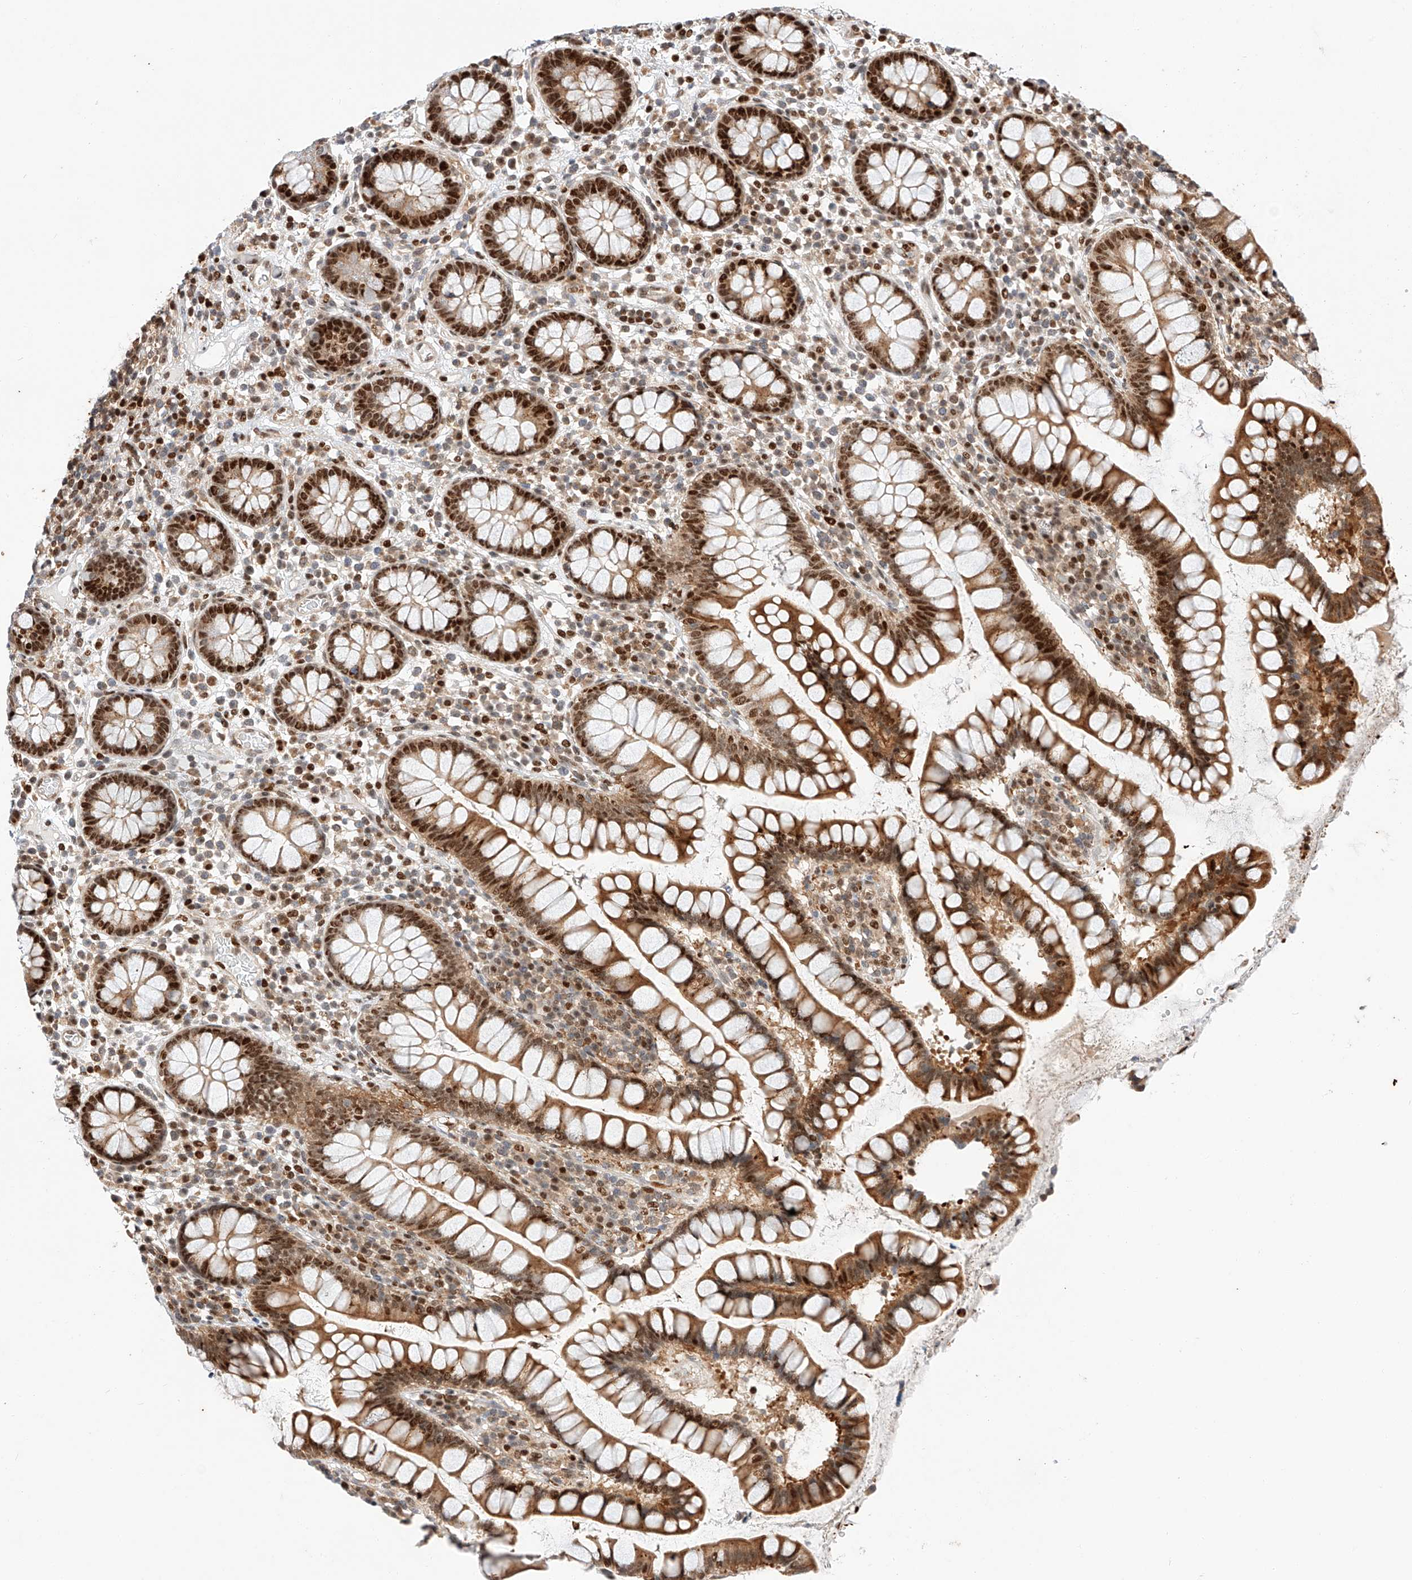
{"staining": {"intensity": "weak", "quantity": ">75%", "location": "nuclear"}, "tissue": "colon", "cell_type": "Endothelial cells", "image_type": "normal", "snomed": [{"axis": "morphology", "description": "Normal tissue, NOS"}, {"axis": "topography", "description": "Colon"}], "caption": "Immunohistochemistry (IHC) (DAB) staining of unremarkable human colon demonstrates weak nuclear protein staining in about >75% of endothelial cells. The staining was performed using DAB (3,3'-diaminobenzidine), with brown indicating positive protein expression. Nuclei are stained blue with hematoxylin.", "gene": "HDAC9", "patient": {"sex": "female", "age": 79}}